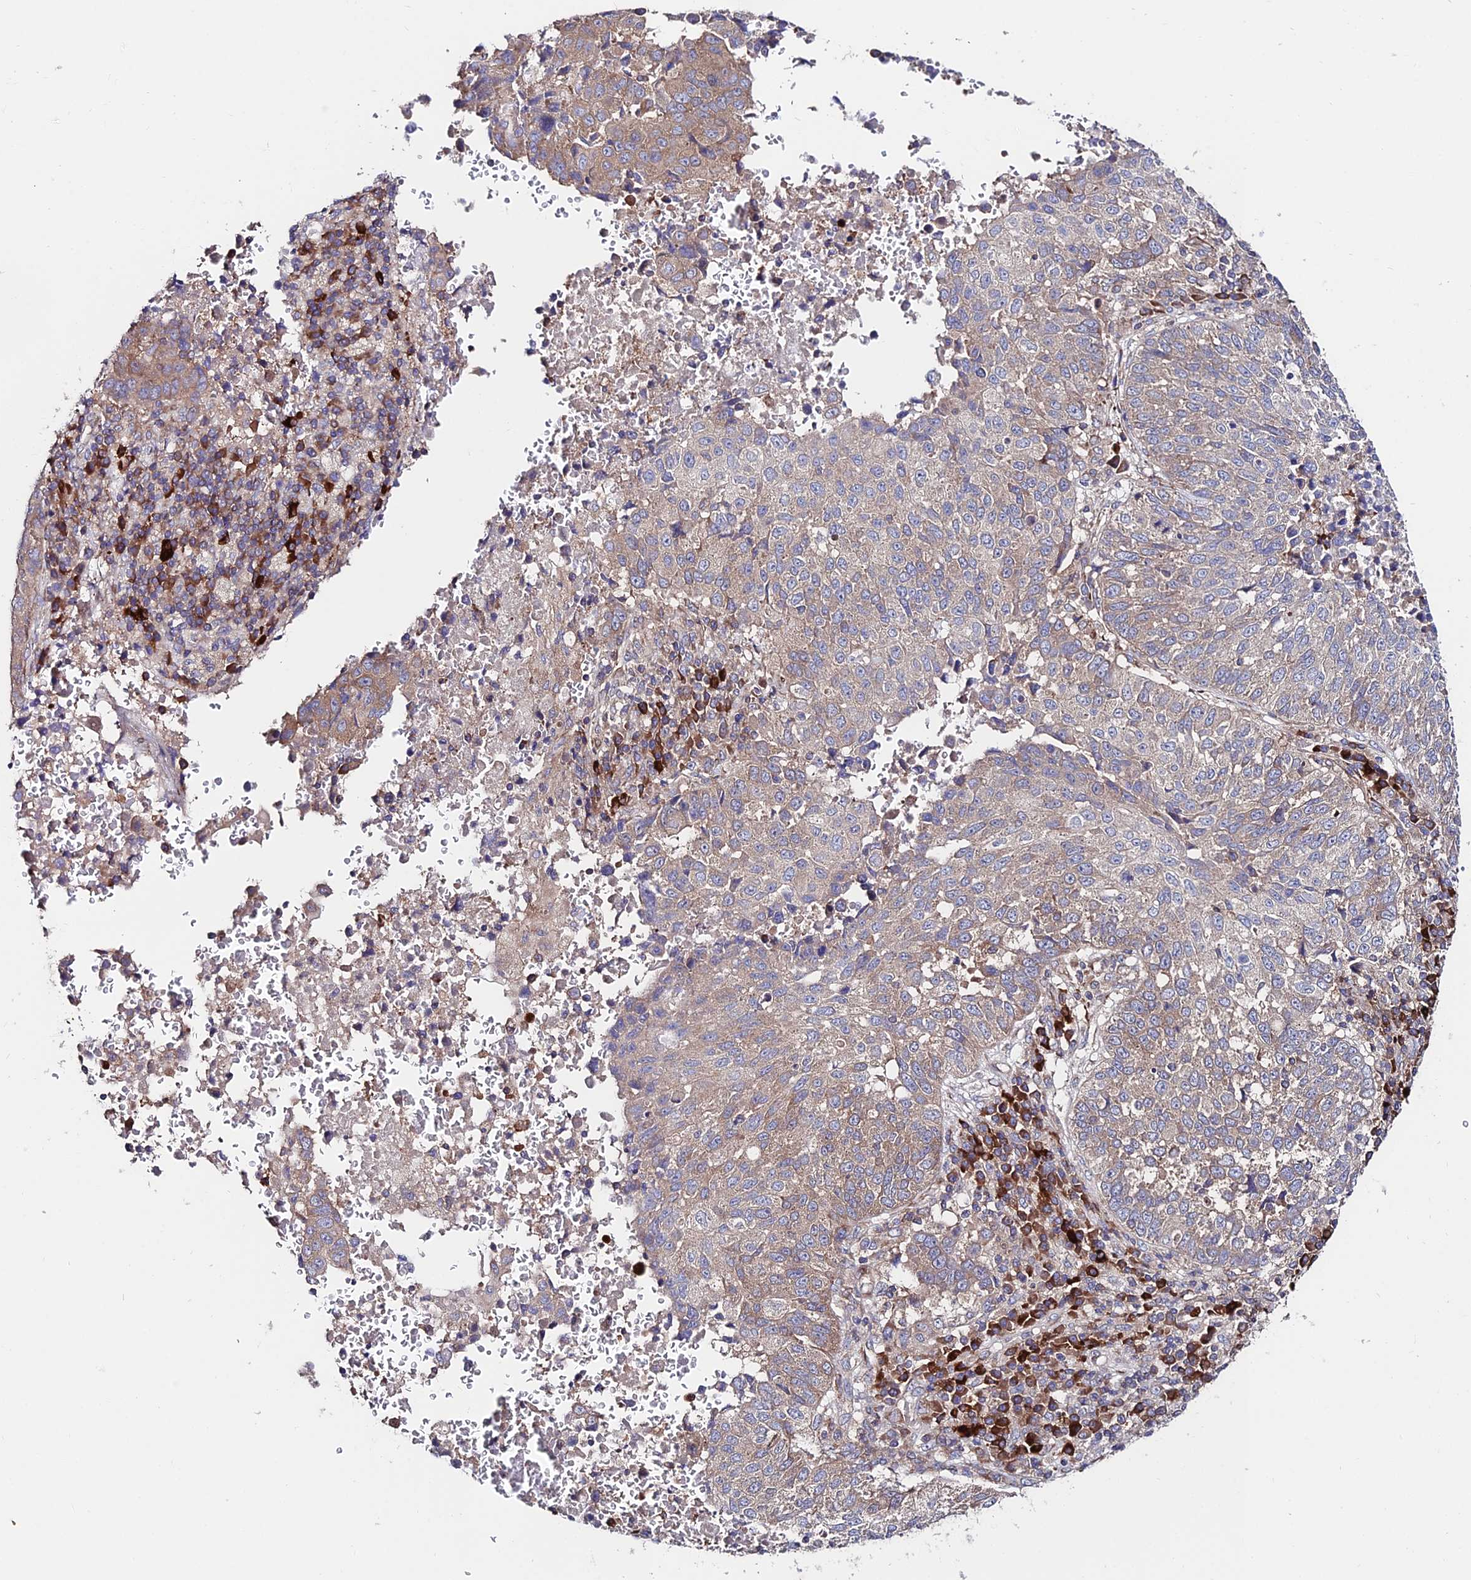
{"staining": {"intensity": "moderate", "quantity": "<25%", "location": "cytoplasmic/membranous"}, "tissue": "lung cancer", "cell_type": "Tumor cells", "image_type": "cancer", "snomed": [{"axis": "morphology", "description": "Squamous cell carcinoma, NOS"}, {"axis": "topography", "description": "Lung"}], "caption": "Immunohistochemical staining of human squamous cell carcinoma (lung) reveals moderate cytoplasmic/membranous protein staining in approximately <25% of tumor cells.", "gene": "EIF3K", "patient": {"sex": "male", "age": 73}}